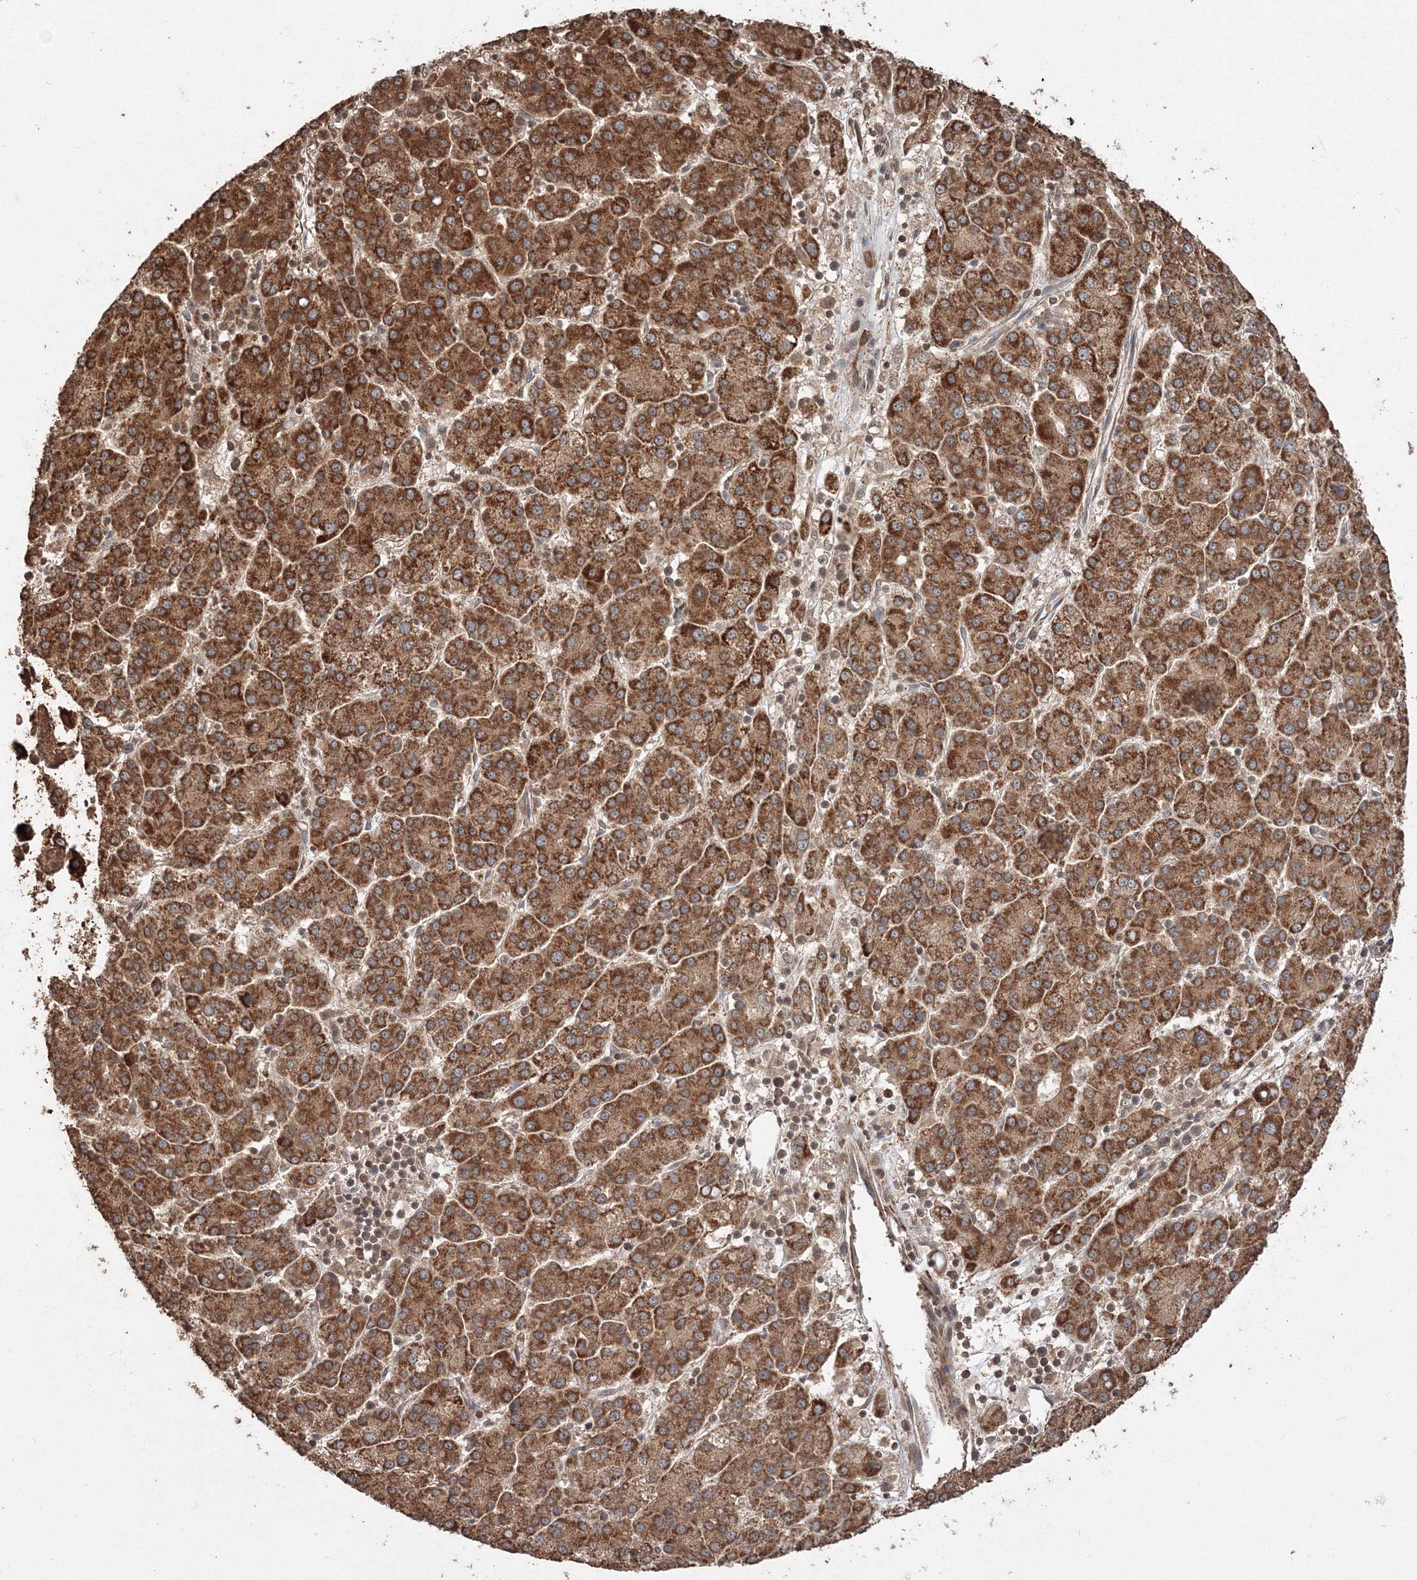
{"staining": {"intensity": "strong", "quantity": ">75%", "location": "cytoplasmic/membranous"}, "tissue": "liver cancer", "cell_type": "Tumor cells", "image_type": "cancer", "snomed": [{"axis": "morphology", "description": "Carcinoma, Hepatocellular, NOS"}, {"axis": "topography", "description": "Liver"}], "caption": "High-power microscopy captured an IHC micrograph of liver hepatocellular carcinoma, revealing strong cytoplasmic/membranous staining in approximately >75% of tumor cells.", "gene": "CCDC122", "patient": {"sex": "female", "age": 58}}